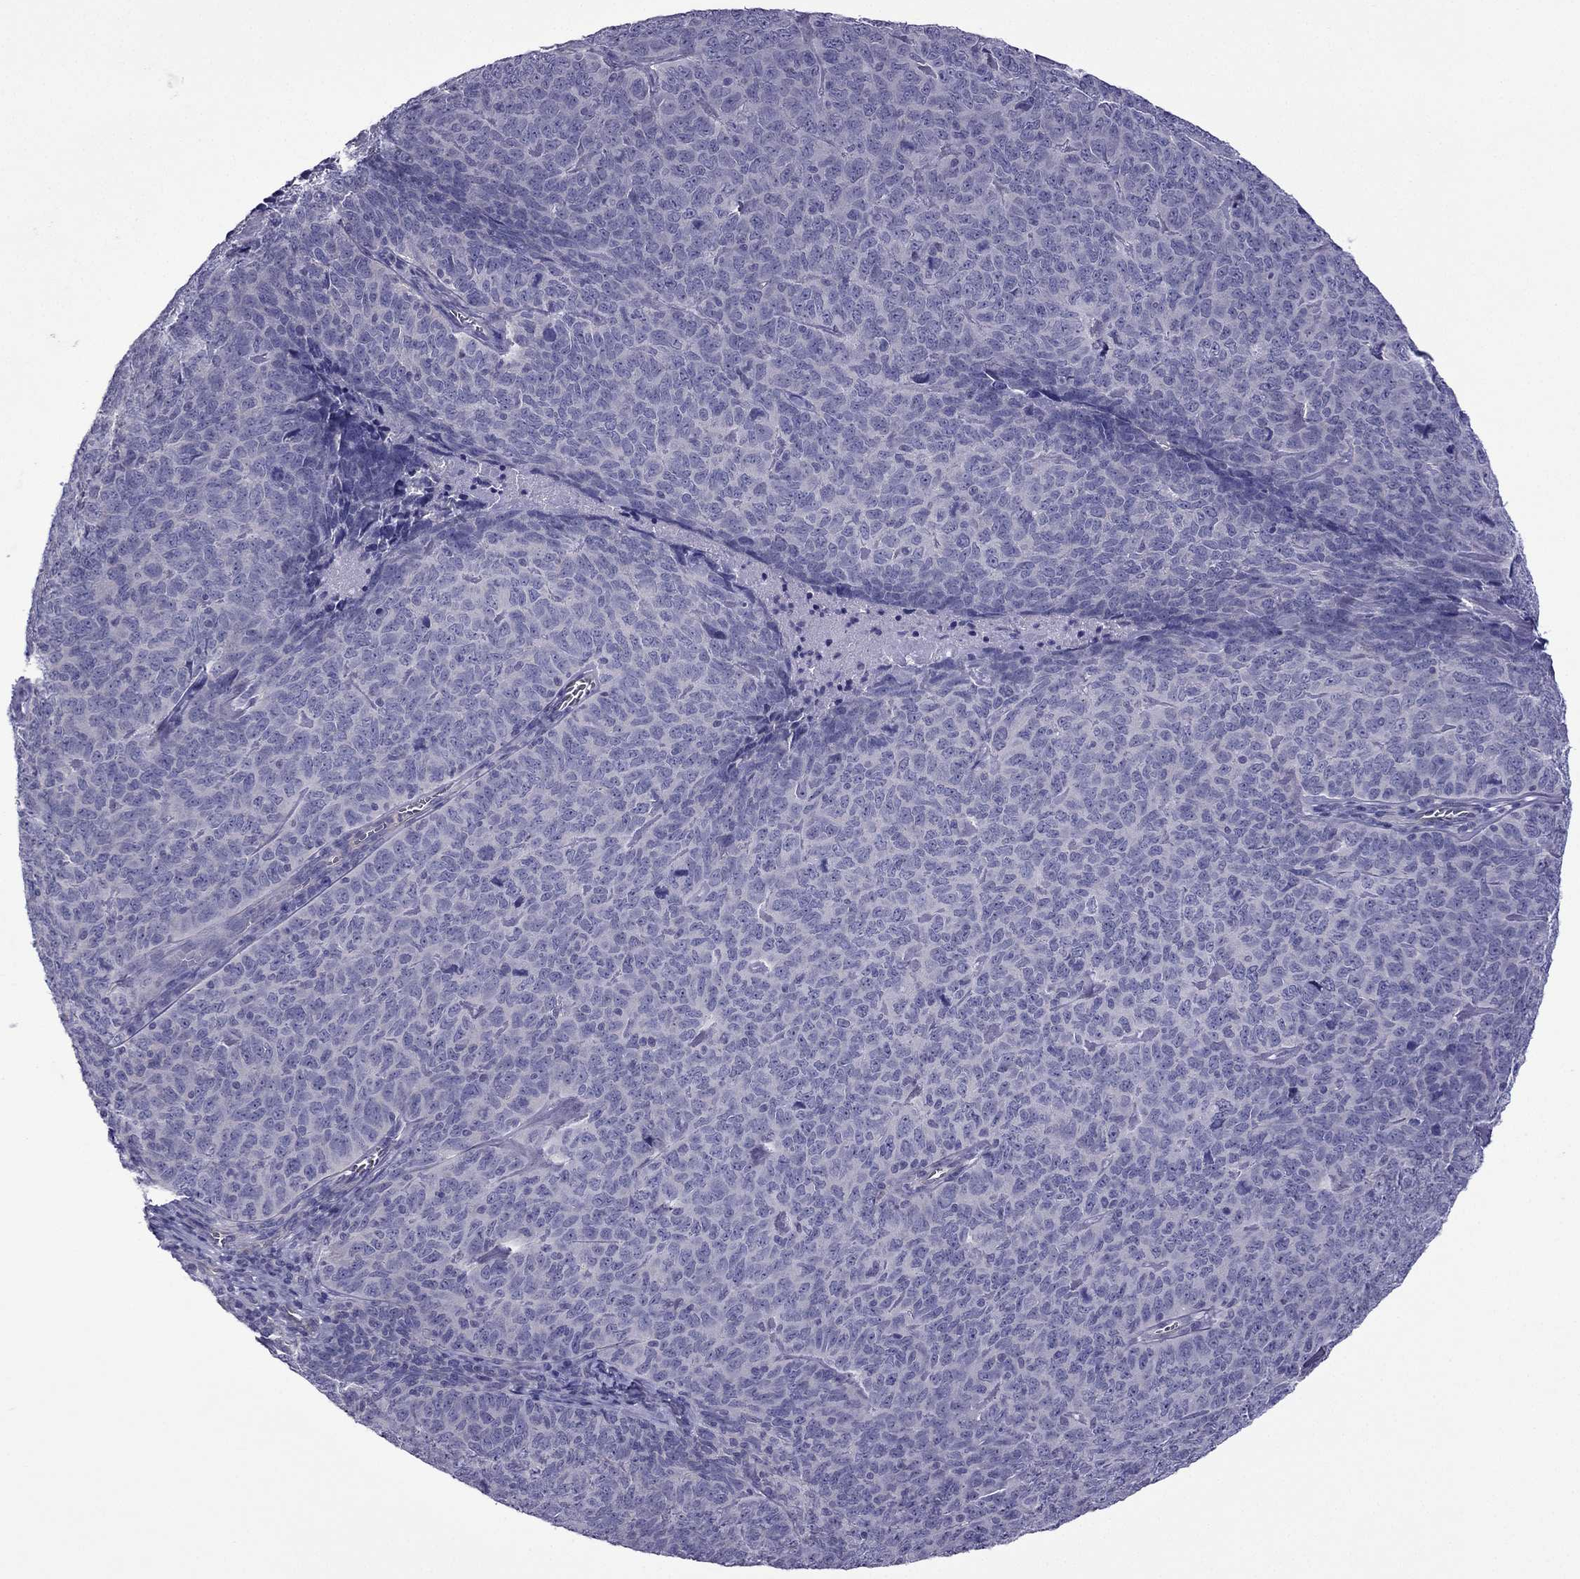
{"staining": {"intensity": "negative", "quantity": "none", "location": "none"}, "tissue": "skin cancer", "cell_type": "Tumor cells", "image_type": "cancer", "snomed": [{"axis": "morphology", "description": "Squamous cell carcinoma, NOS"}, {"axis": "topography", "description": "Skin"}, {"axis": "topography", "description": "Anal"}], "caption": "DAB (3,3'-diaminobenzidine) immunohistochemical staining of skin squamous cell carcinoma demonstrates no significant staining in tumor cells.", "gene": "GJA8", "patient": {"sex": "female", "age": 51}}